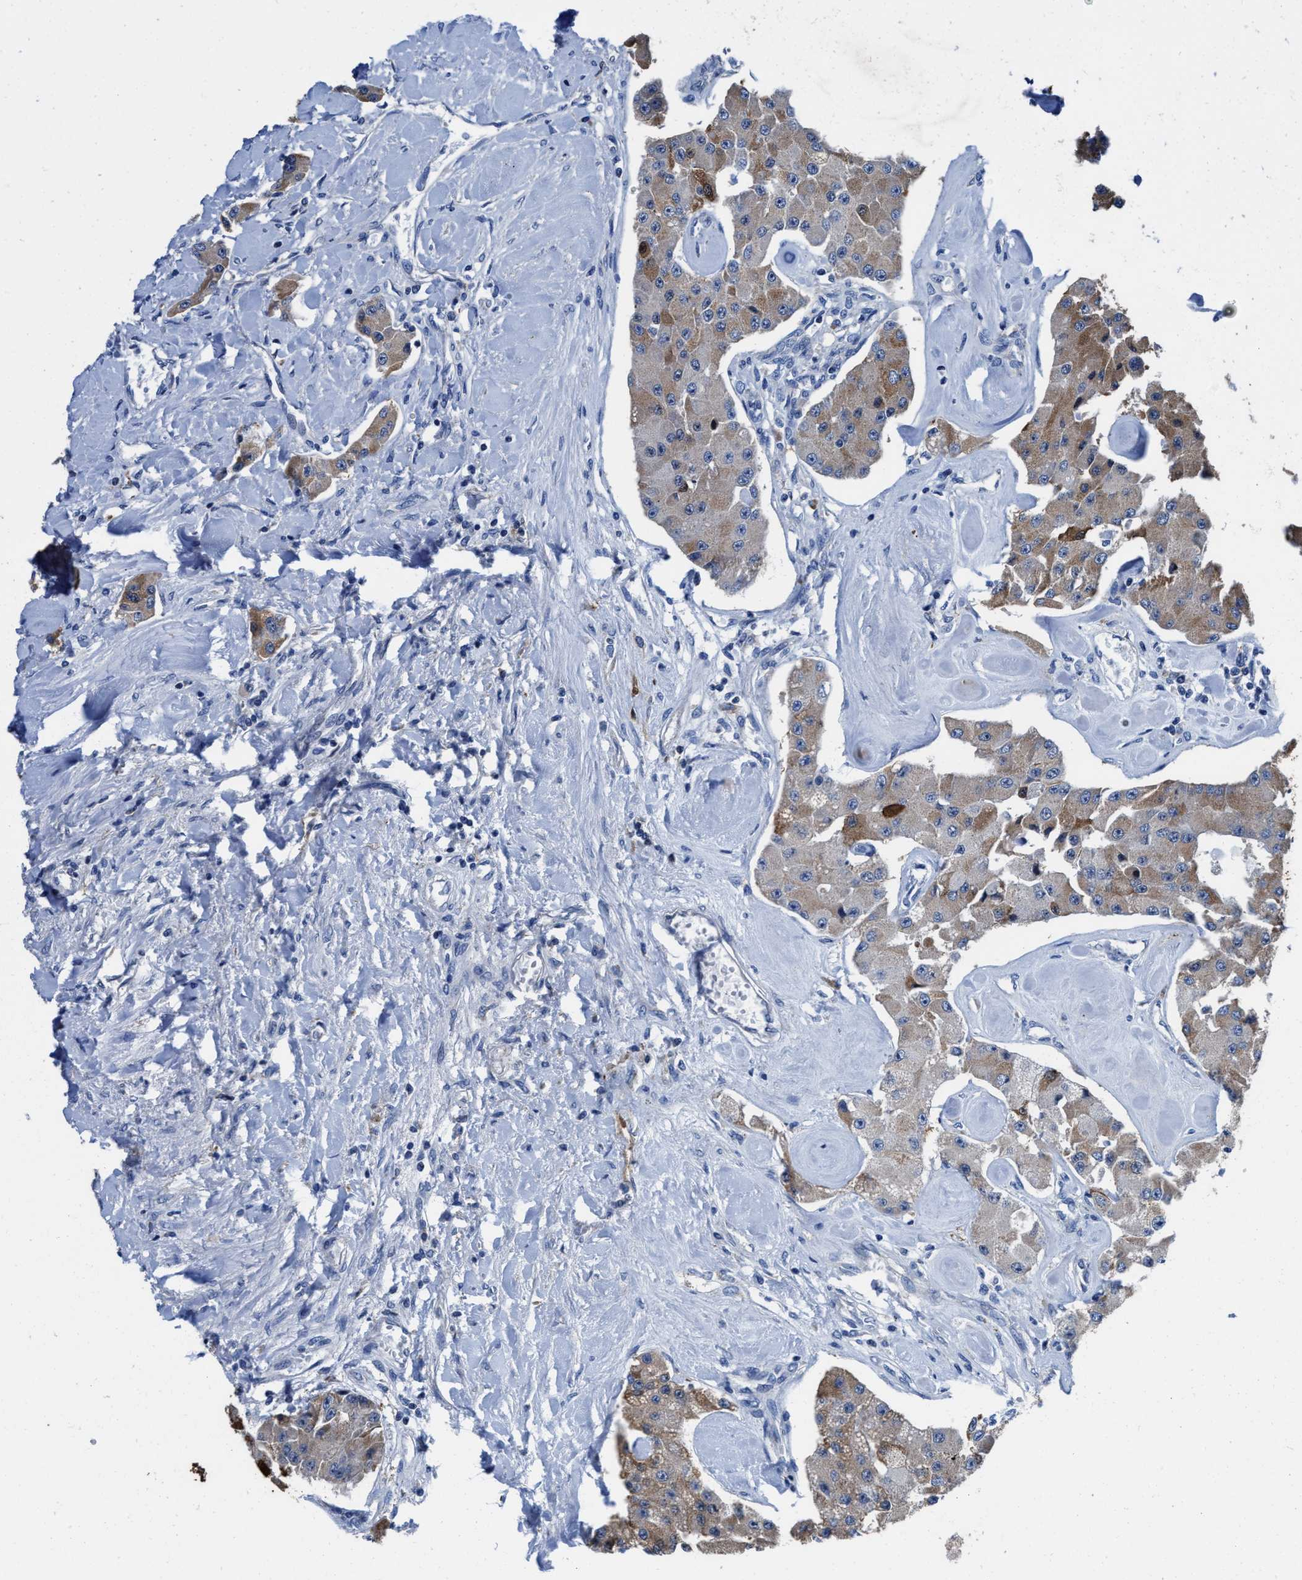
{"staining": {"intensity": "moderate", "quantity": "<25%", "location": "cytoplasmic/membranous"}, "tissue": "carcinoid", "cell_type": "Tumor cells", "image_type": "cancer", "snomed": [{"axis": "morphology", "description": "Carcinoid, malignant, NOS"}, {"axis": "topography", "description": "Pancreas"}], "caption": "Immunohistochemistry micrograph of carcinoid (malignant) stained for a protein (brown), which displays low levels of moderate cytoplasmic/membranous positivity in approximately <25% of tumor cells.", "gene": "TMEM30A", "patient": {"sex": "male", "age": 41}}